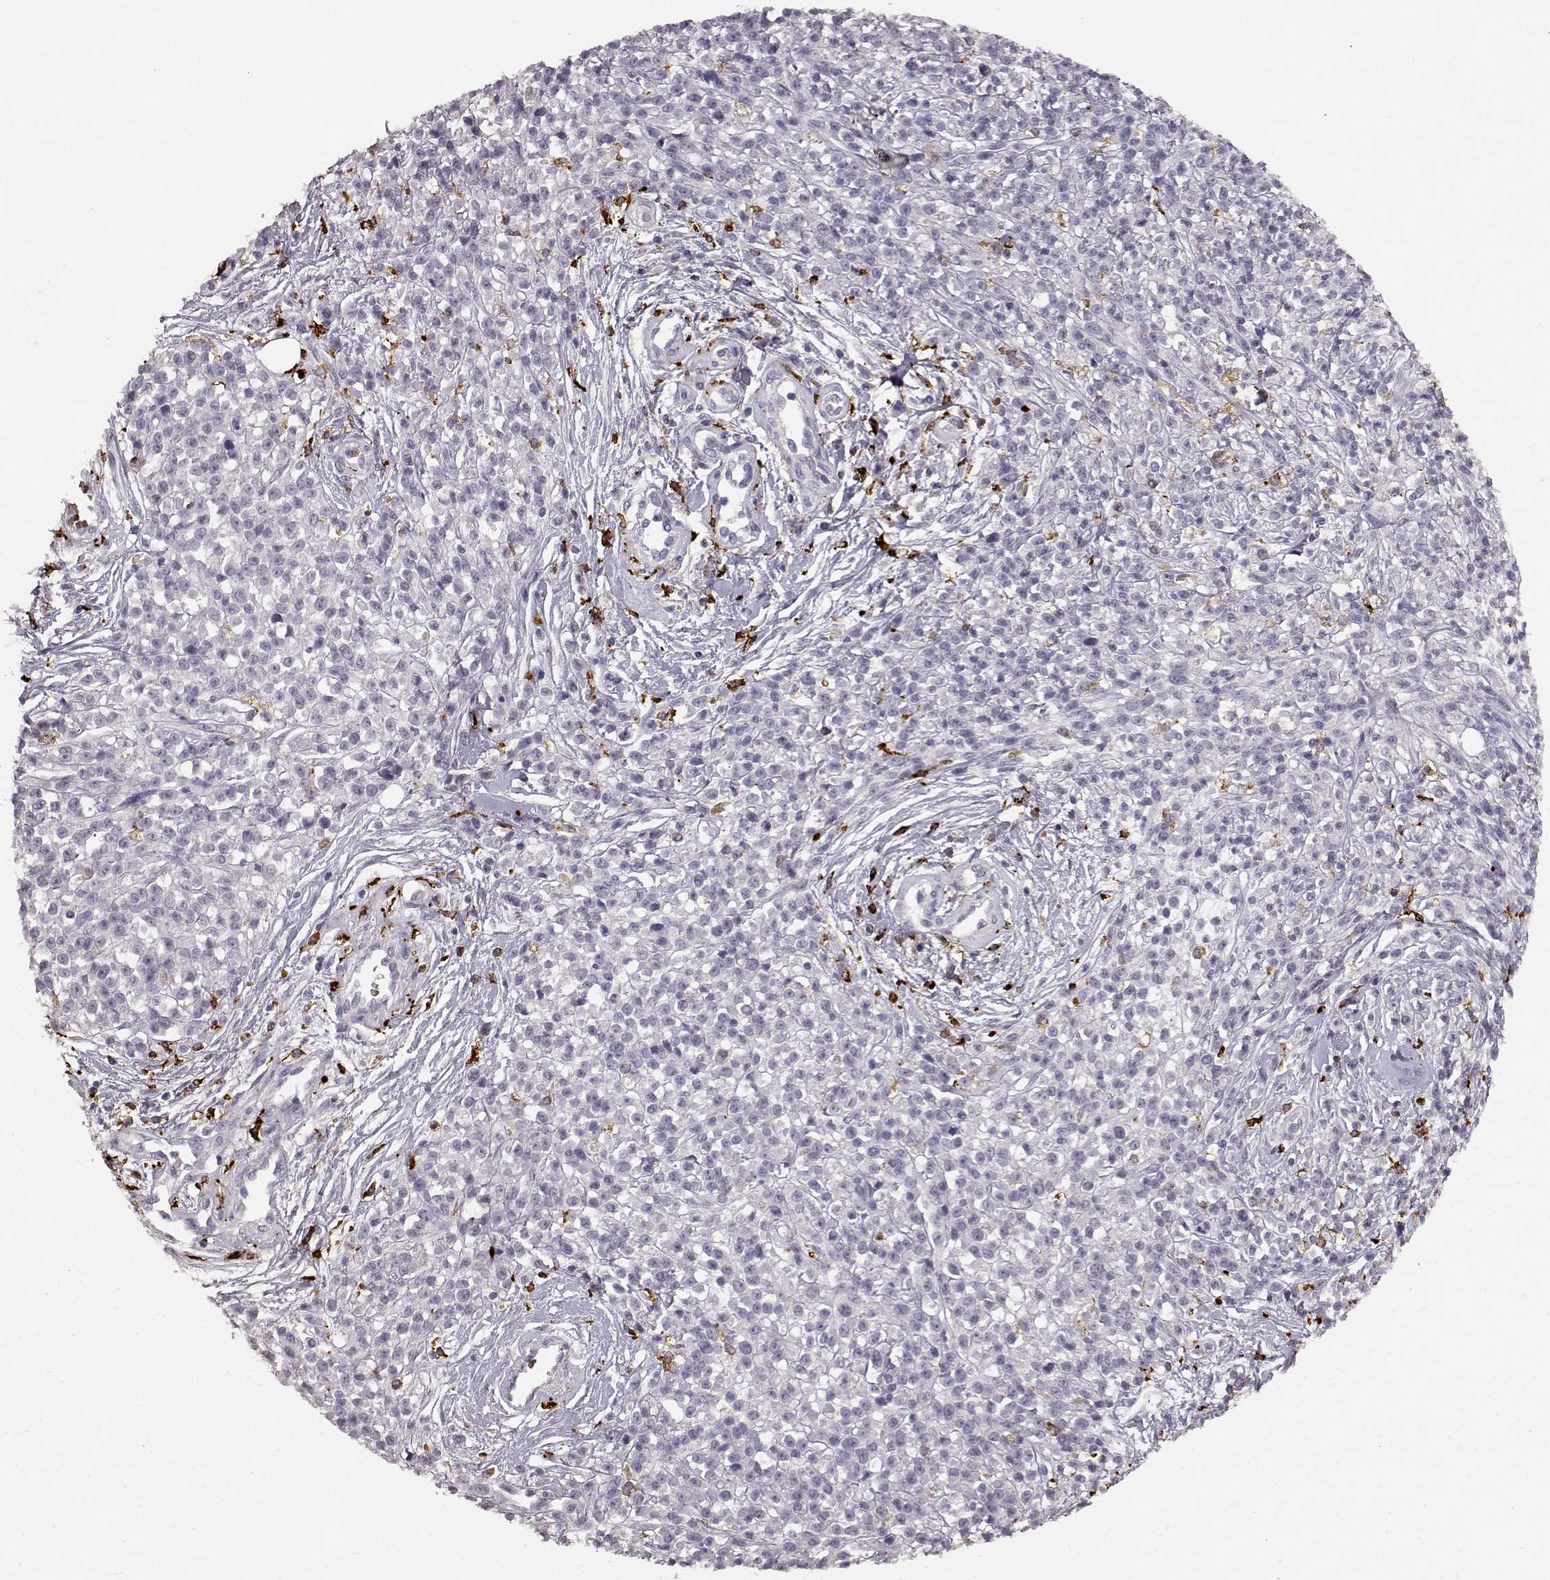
{"staining": {"intensity": "negative", "quantity": "none", "location": "none"}, "tissue": "melanoma", "cell_type": "Tumor cells", "image_type": "cancer", "snomed": [{"axis": "morphology", "description": "Malignant melanoma, NOS"}, {"axis": "topography", "description": "Skin"}, {"axis": "topography", "description": "Skin of trunk"}], "caption": "There is no significant positivity in tumor cells of melanoma.", "gene": "CCNF", "patient": {"sex": "male", "age": 74}}